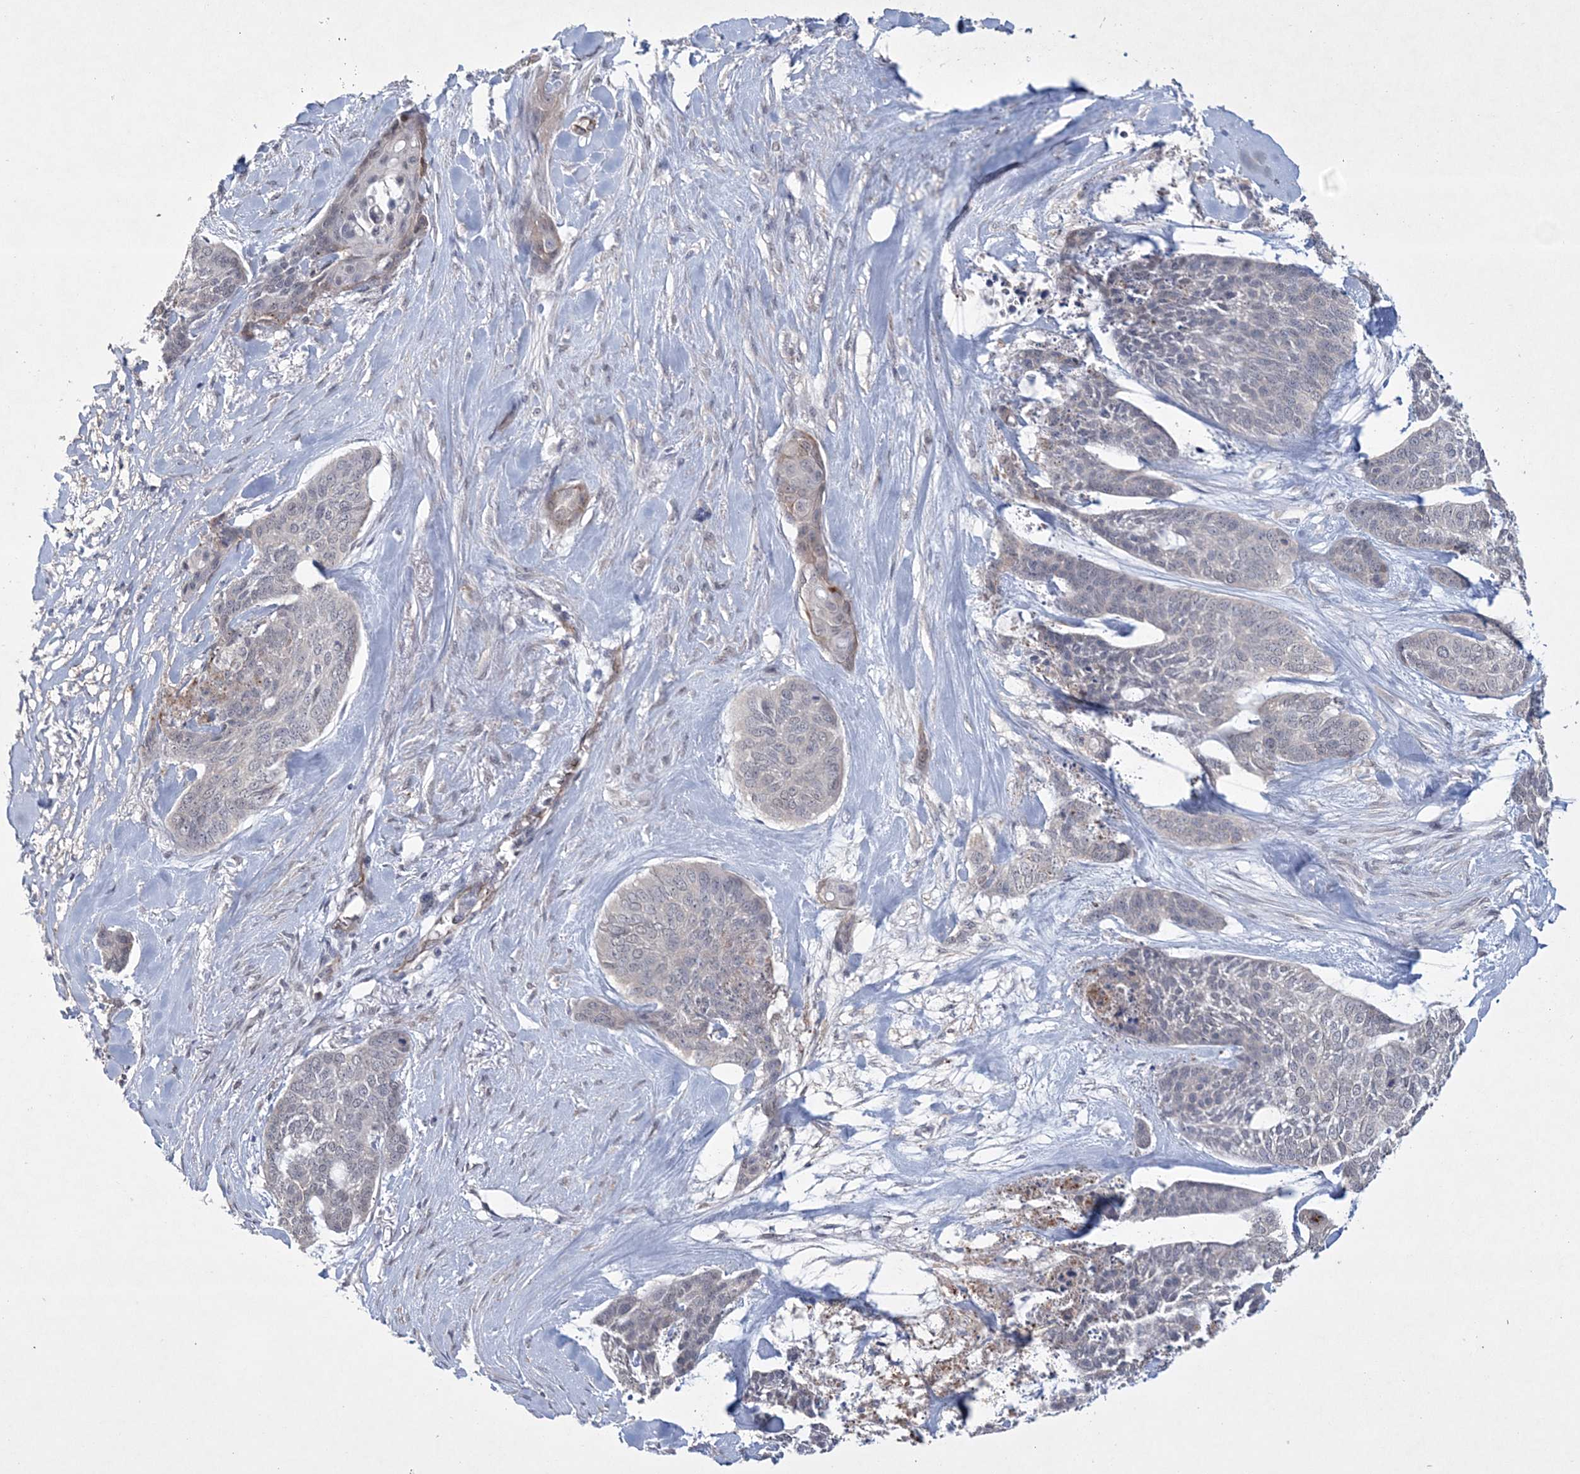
{"staining": {"intensity": "negative", "quantity": "none", "location": "none"}, "tissue": "skin cancer", "cell_type": "Tumor cells", "image_type": "cancer", "snomed": [{"axis": "morphology", "description": "Basal cell carcinoma"}, {"axis": "topography", "description": "Skin"}], "caption": "The IHC histopathology image has no significant expression in tumor cells of skin cancer (basal cell carcinoma) tissue.", "gene": "DPCD", "patient": {"sex": "female", "age": 64}}